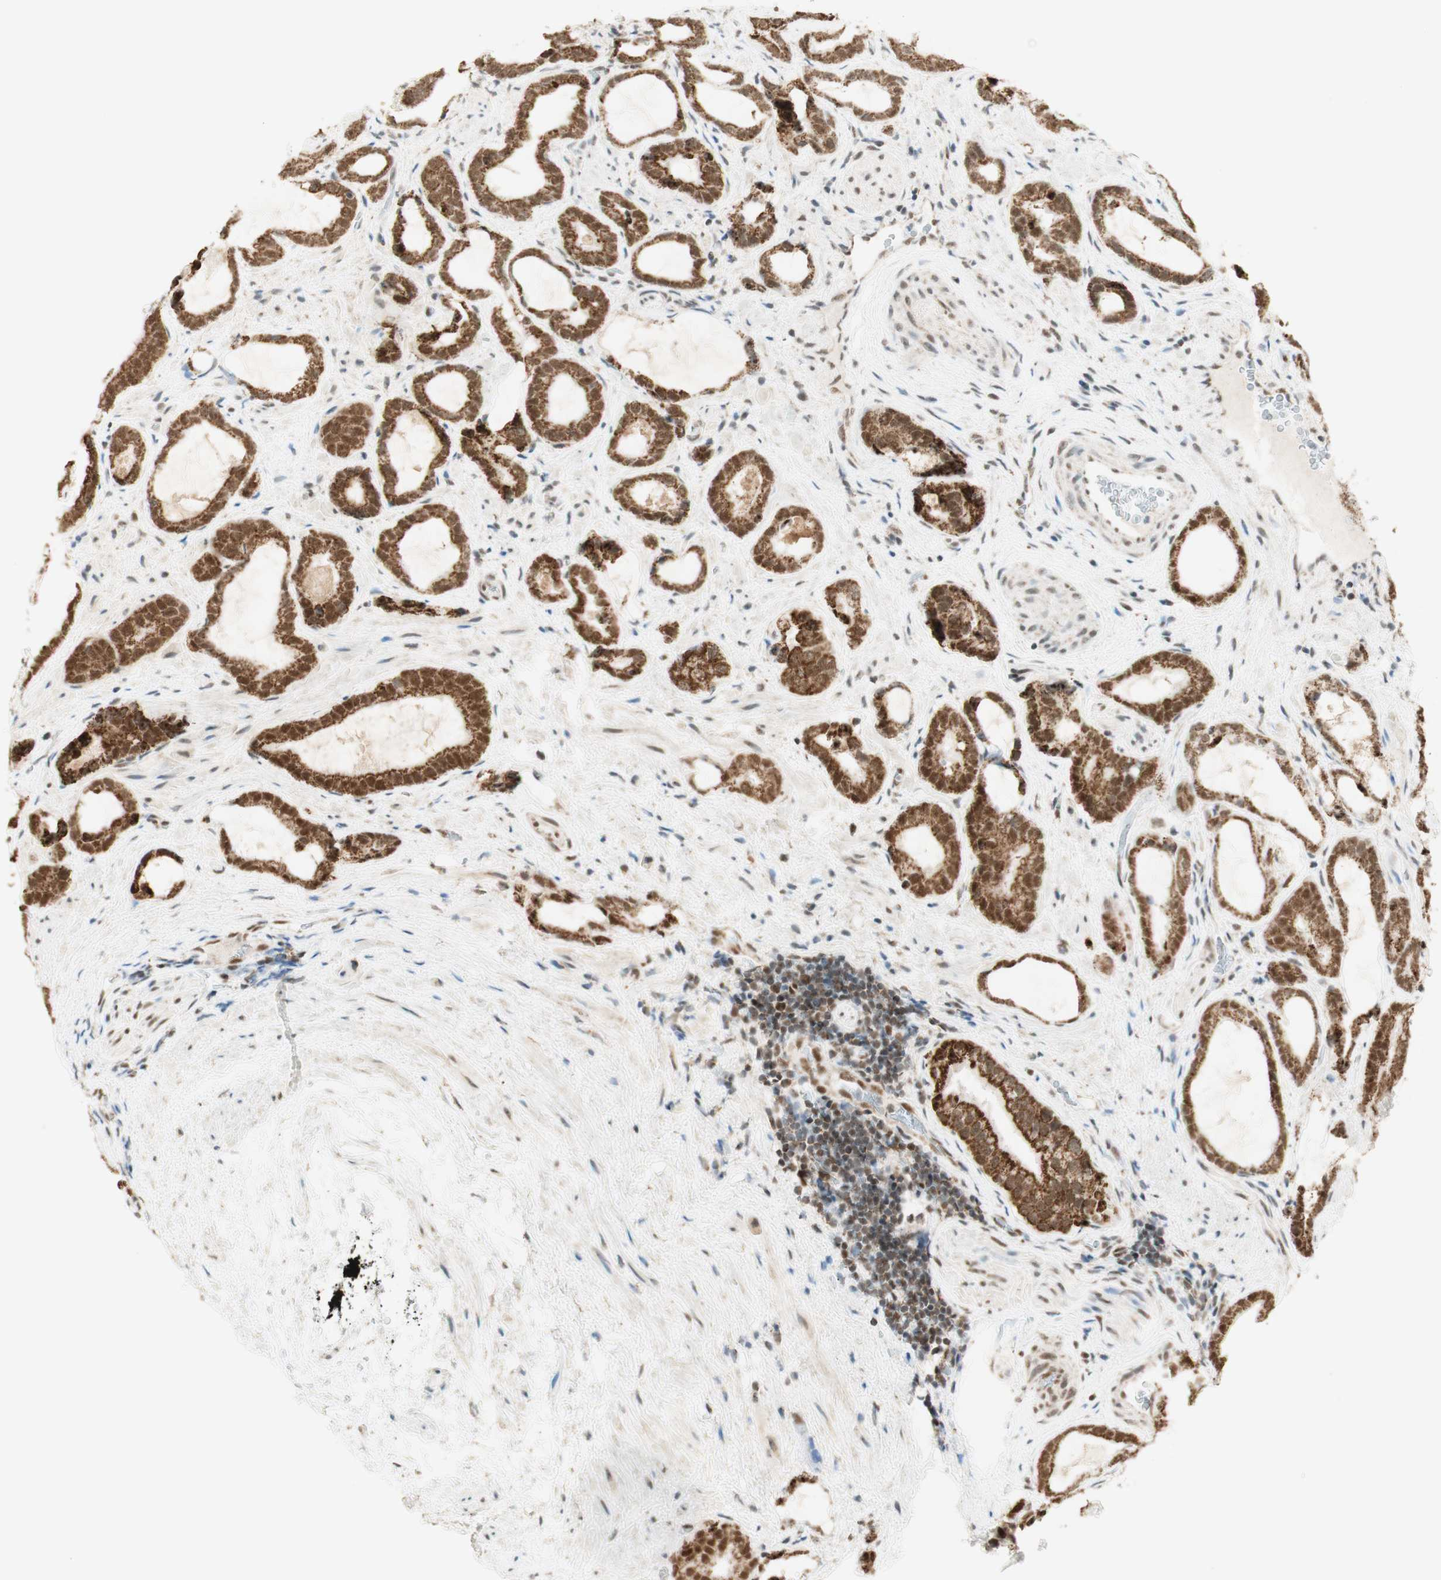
{"staining": {"intensity": "strong", "quantity": ">75%", "location": "cytoplasmic/membranous,nuclear"}, "tissue": "prostate cancer", "cell_type": "Tumor cells", "image_type": "cancer", "snomed": [{"axis": "morphology", "description": "Adenocarcinoma, Low grade"}, {"axis": "topography", "description": "Prostate"}], "caption": "Strong cytoplasmic/membranous and nuclear positivity is seen in approximately >75% of tumor cells in low-grade adenocarcinoma (prostate). (DAB (3,3'-diaminobenzidine) IHC, brown staining for protein, blue staining for nuclei).", "gene": "ZNF782", "patient": {"sex": "male", "age": 60}}